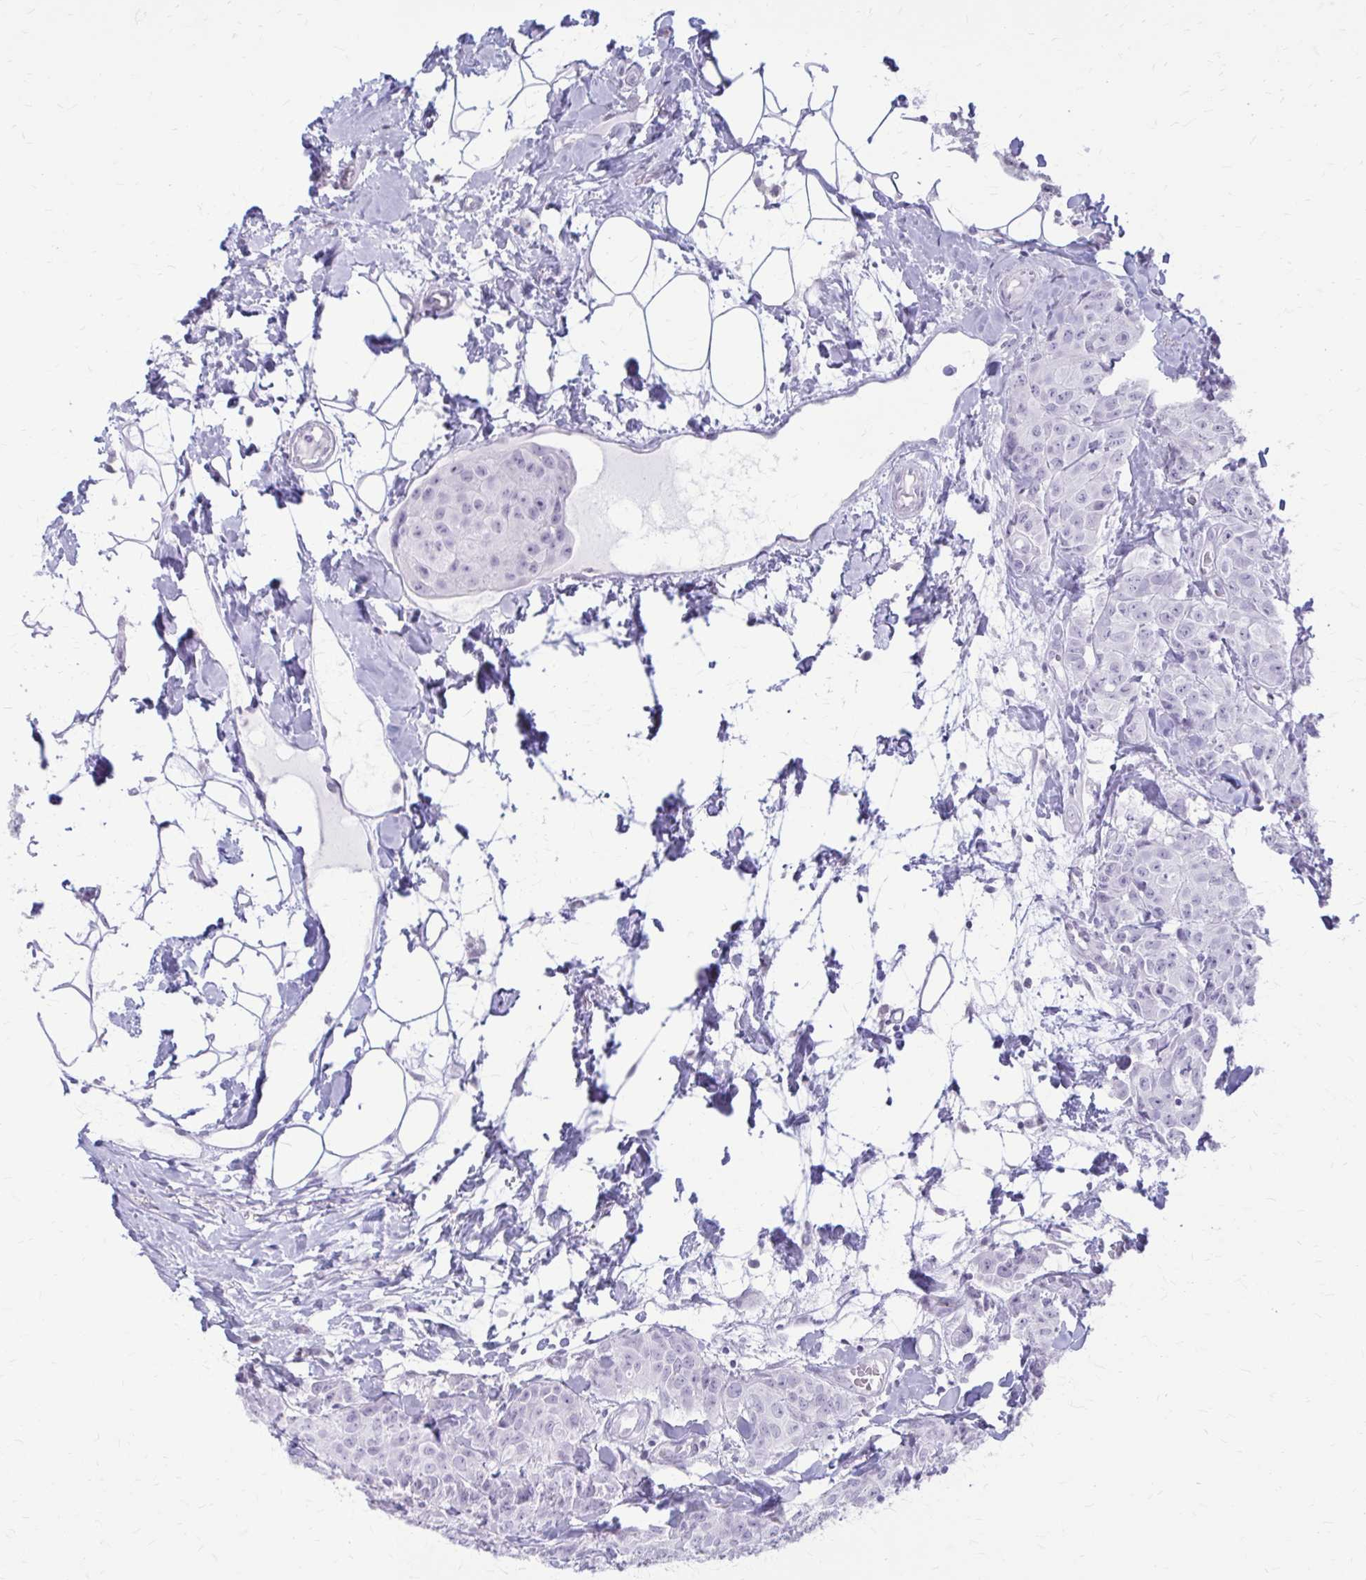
{"staining": {"intensity": "negative", "quantity": "none", "location": "none"}, "tissue": "breast cancer", "cell_type": "Tumor cells", "image_type": "cancer", "snomed": [{"axis": "morphology", "description": "Duct carcinoma"}, {"axis": "topography", "description": "Breast"}], "caption": "Immunohistochemistry (IHC) micrograph of neoplastic tissue: breast cancer (infiltrating ductal carcinoma) stained with DAB reveals no significant protein positivity in tumor cells.", "gene": "KRT5", "patient": {"sex": "female", "age": 43}}